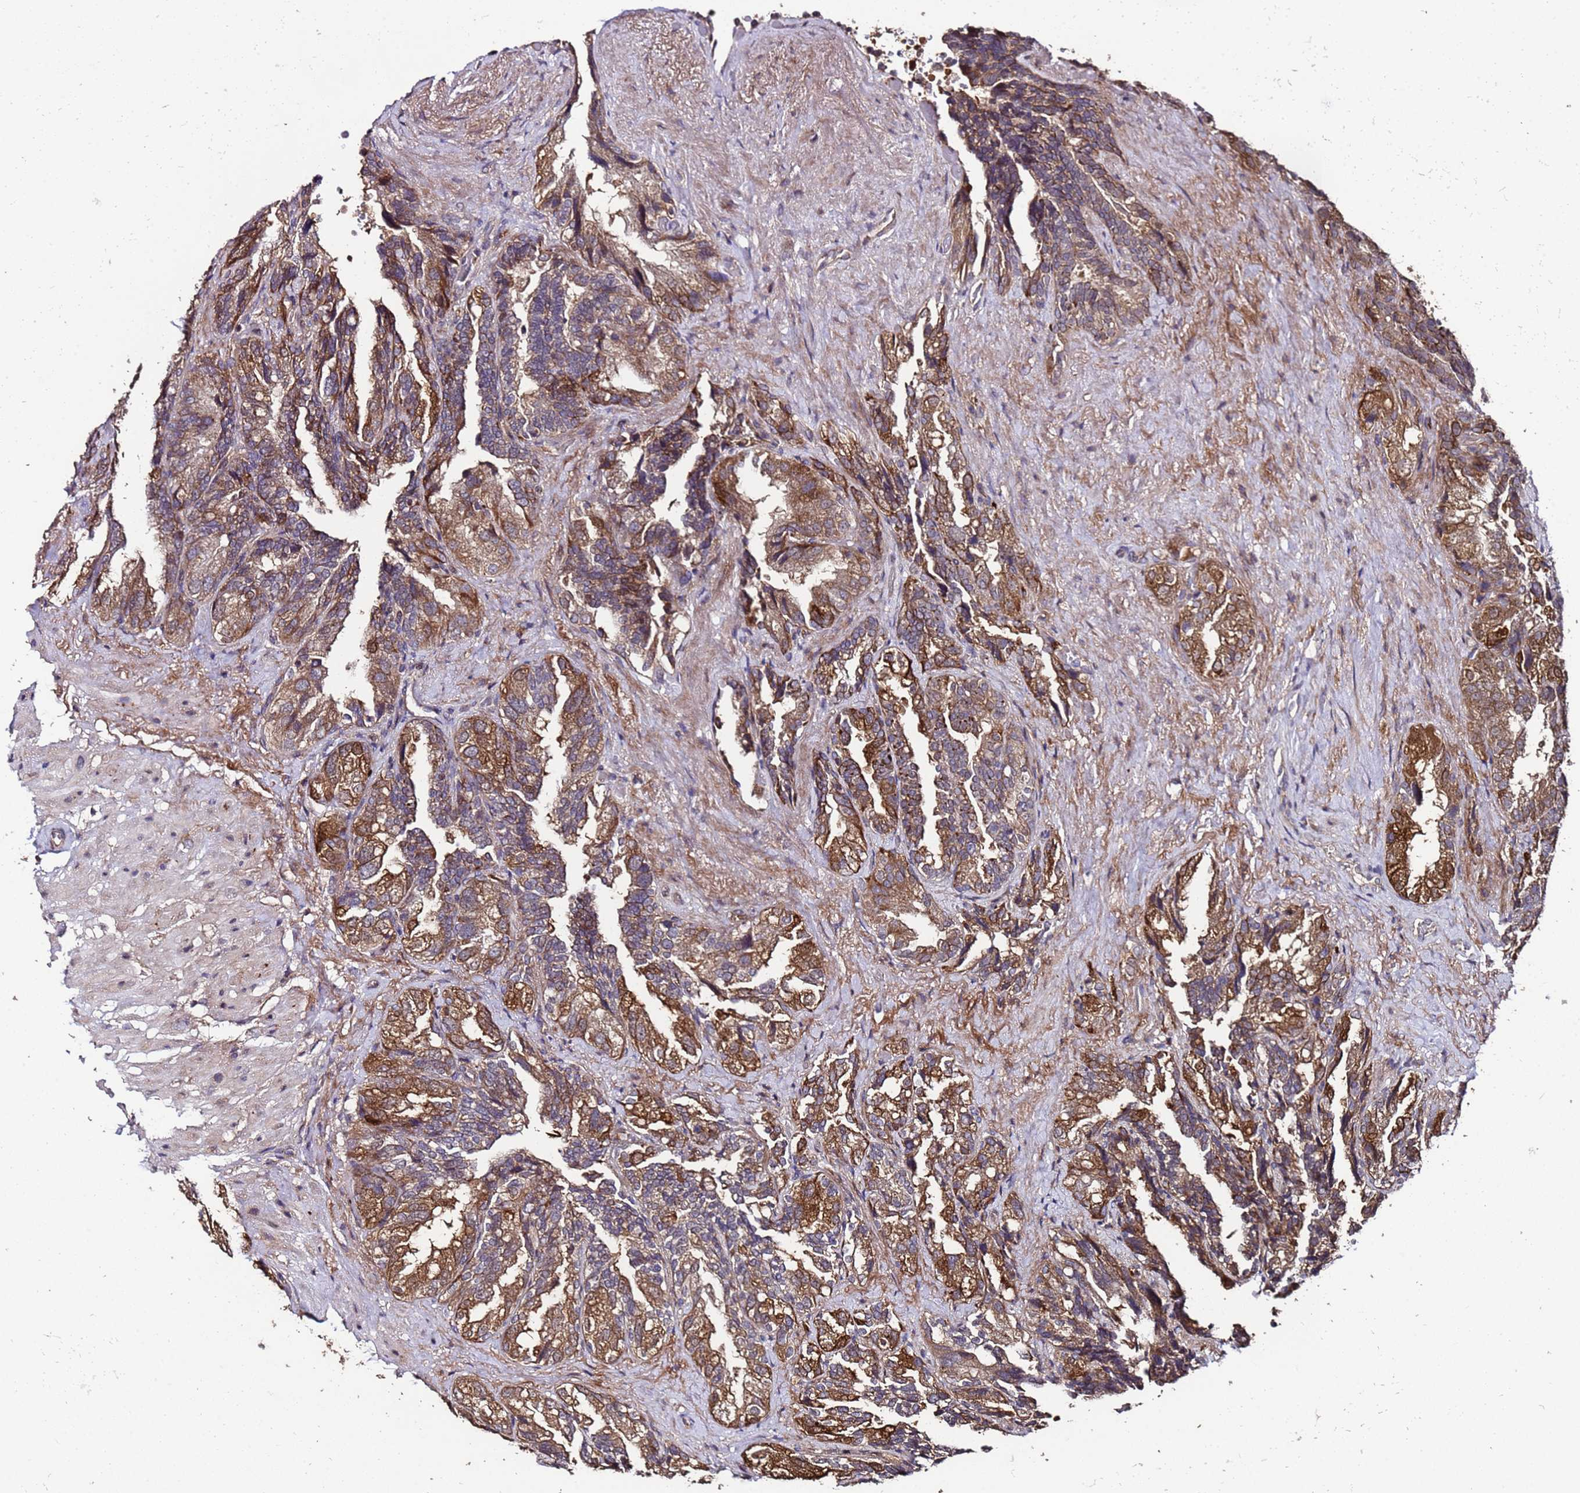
{"staining": {"intensity": "strong", "quantity": "25%-75%", "location": "cytoplasmic/membranous"}, "tissue": "seminal vesicle", "cell_type": "Glandular cells", "image_type": "normal", "snomed": [{"axis": "morphology", "description": "Normal tissue, NOS"}, {"axis": "topography", "description": "Seminal veicle"}, {"axis": "topography", "description": "Peripheral nerve tissue"}], "caption": "An immunohistochemistry micrograph of unremarkable tissue is shown. Protein staining in brown shows strong cytoplasmic/membranous positivity in seminal vesicle within glandular cells. Immunohistochemistry (ihc) stains the protein in brown and the nuclei are stained blue.", "gene": "PRODH", "patient": {"sex": "male", "age": 63}}